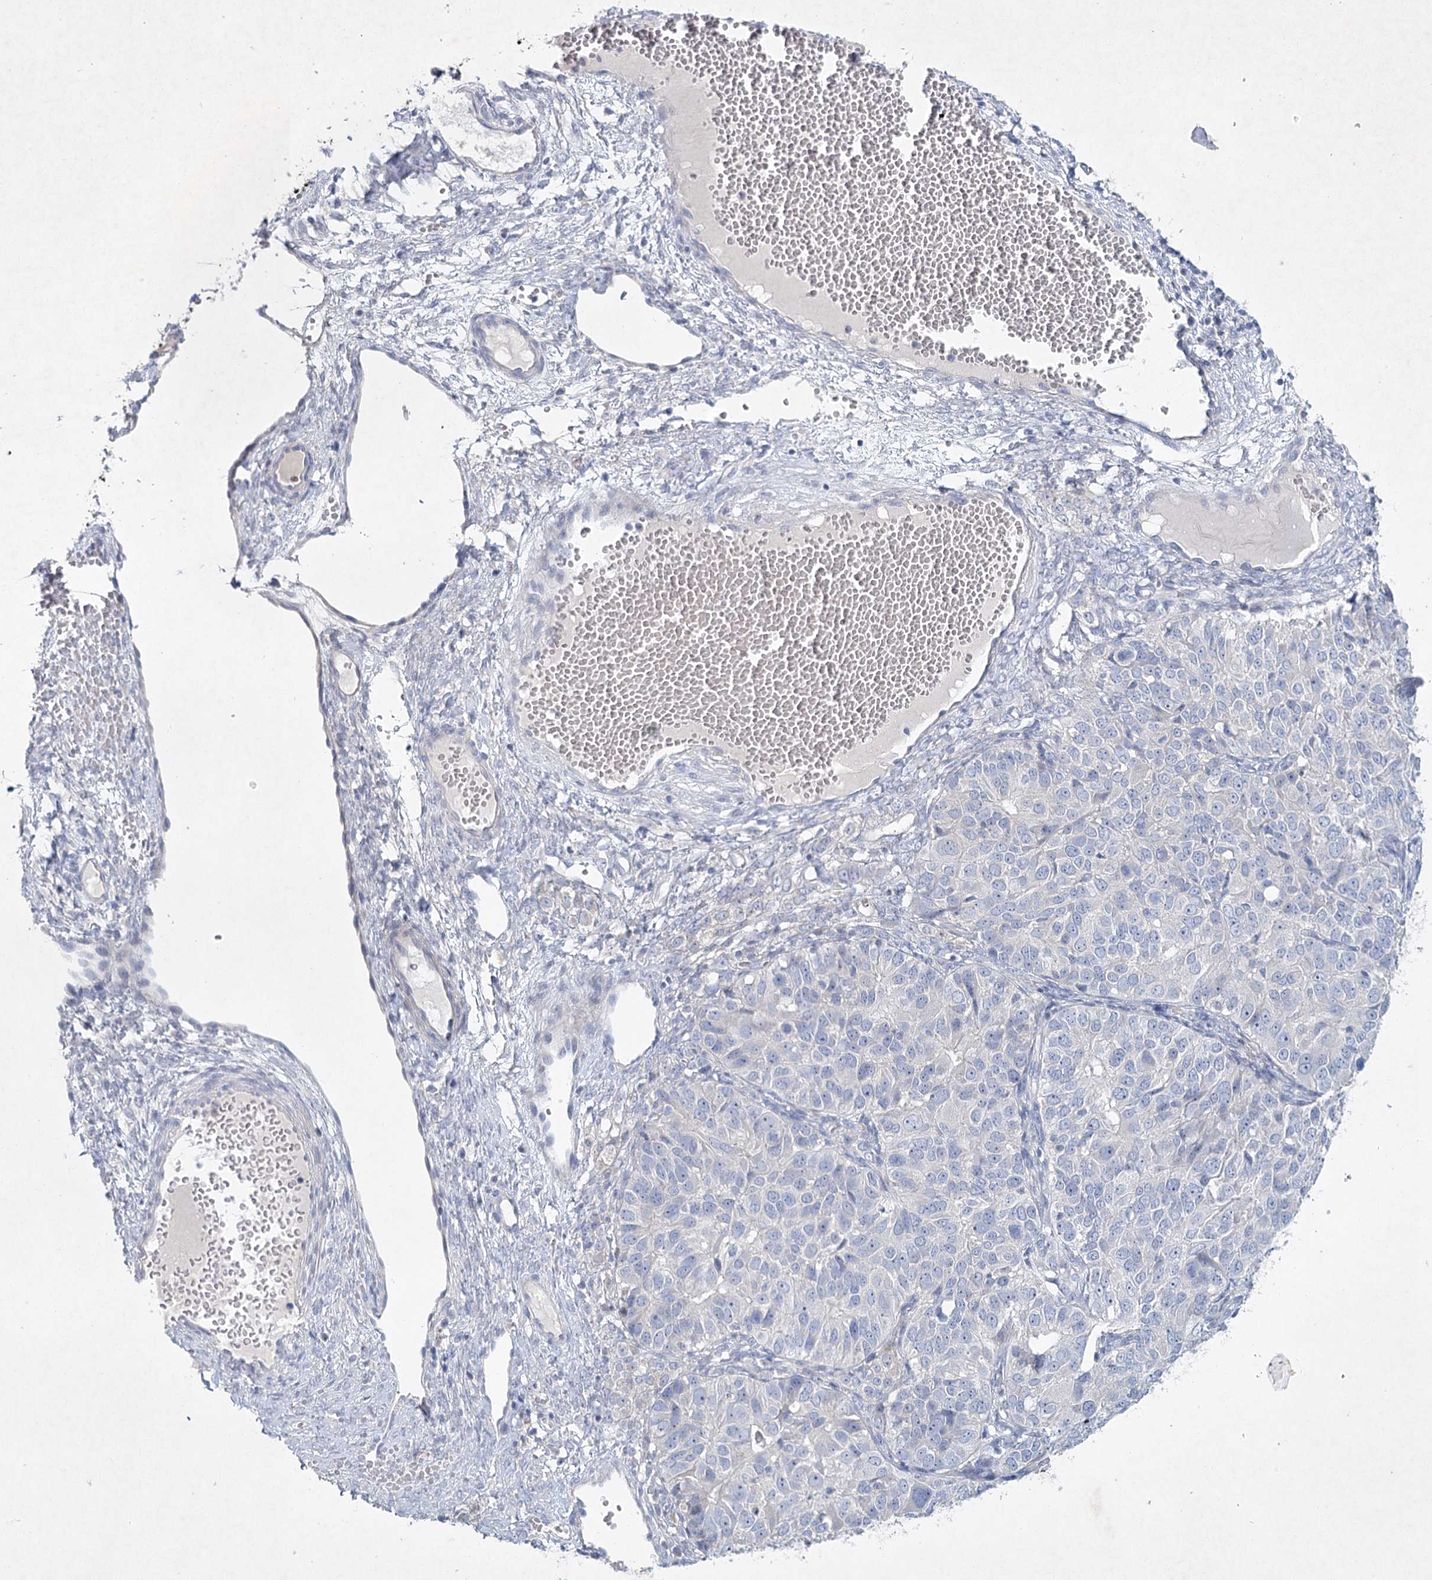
{"staining": {"intensity": "negative", "quantity": "none", "location": "none"}, "tissue": "ovarian cancer", "cell_type": "Tumor cells", "image_type": "cancer", "snomed": [{"axis": "morphology", "description": "Carcinoma, endometroid"}, {"axis": "topography", "description": "Ovary"}], "caption": "IHC image of neoplastic tissue: ovarian cancer (endometroid carcinoma) stained with DAB exhibits no significant protein positivity in tumor cells.", "gene": "MAP3K13", "patient": {"sex": "female", "age": 51}}